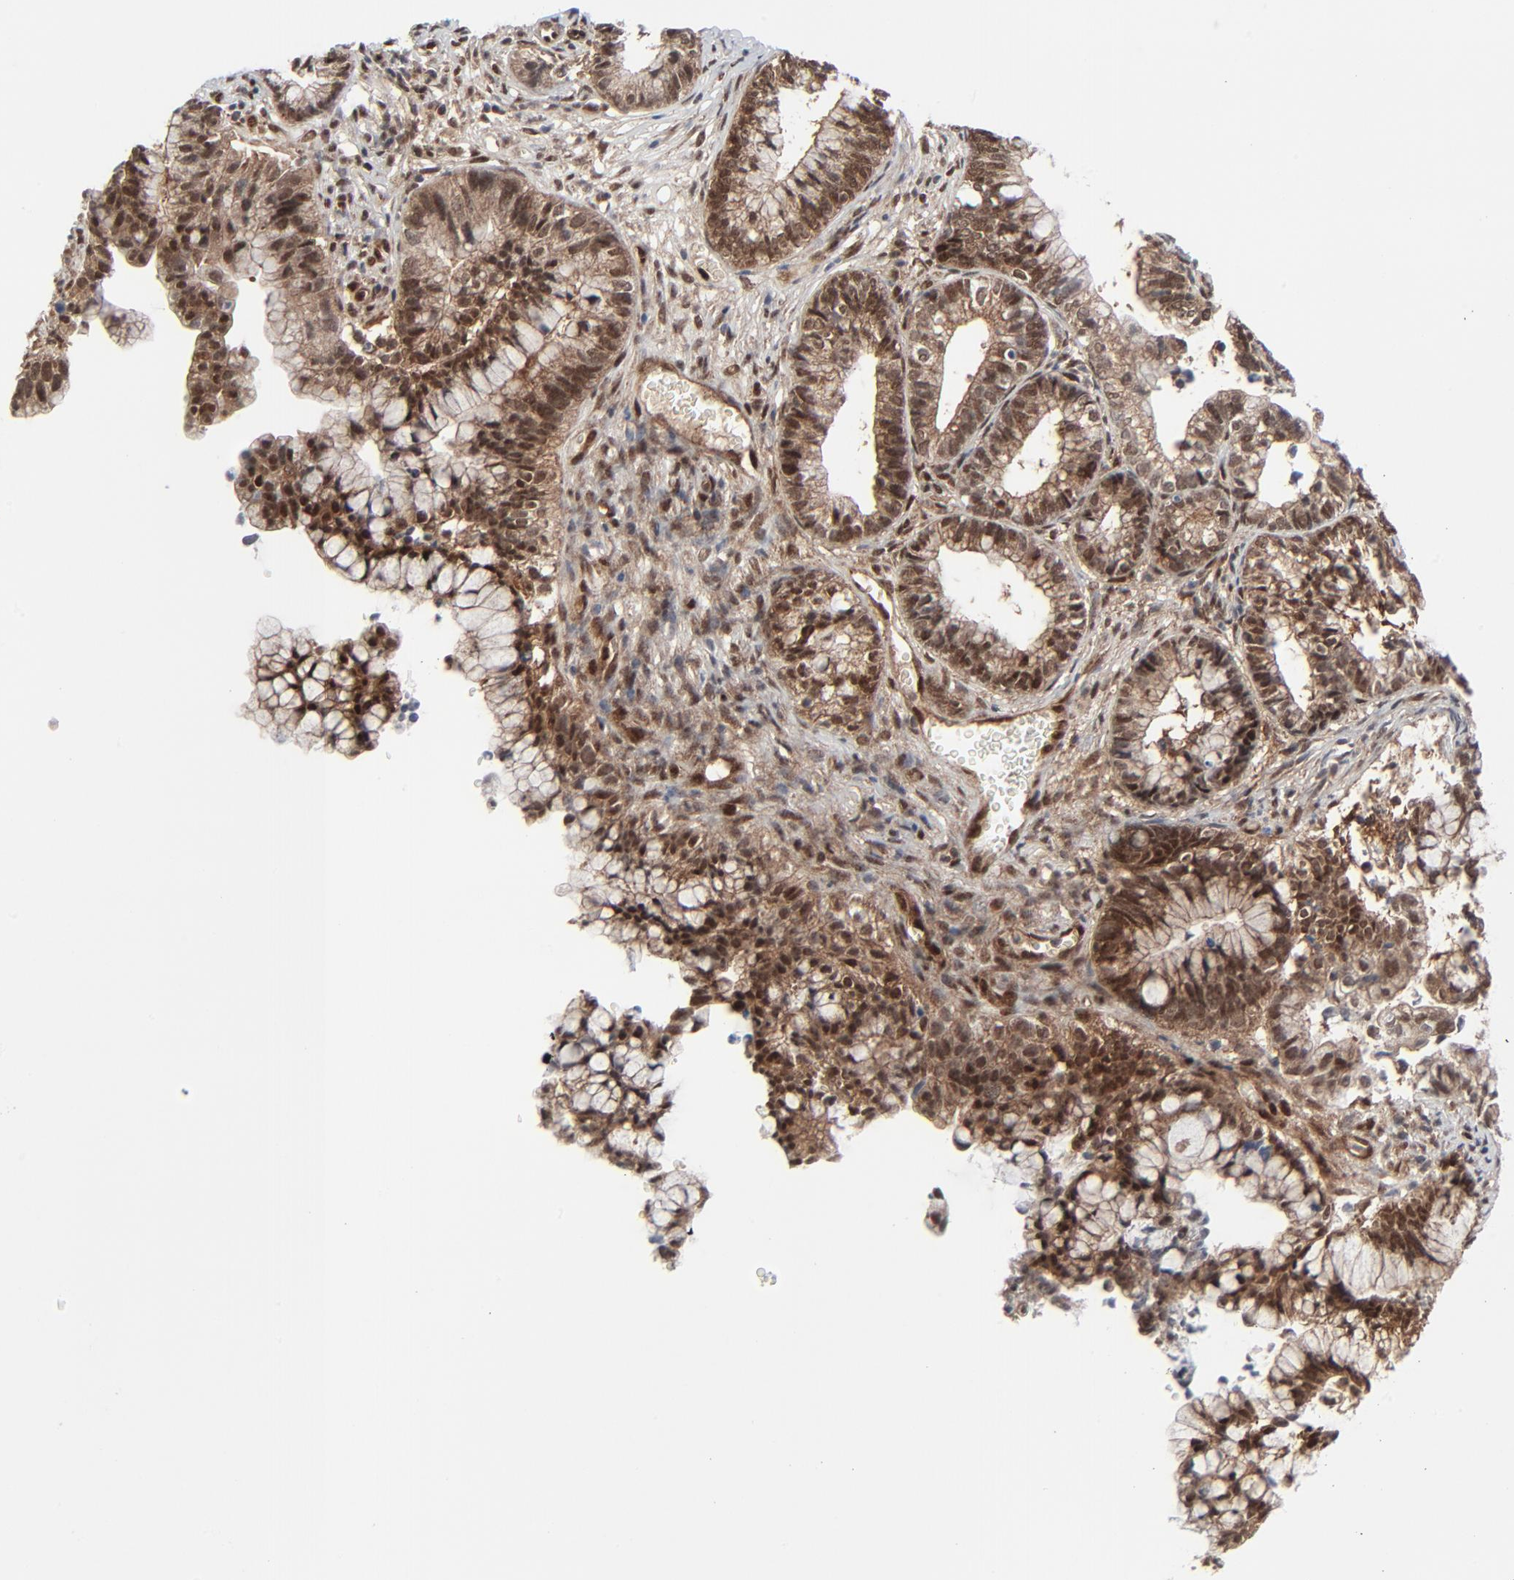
{"staining": {"intensity": "moderate", "quantity": ">75%", "location": "cytoplasmic/membranous,nuclear"}, "tissue": "cervical cancer", "cell_type": "Tumor cells", "image_type": "cancer", "snomed": [{"axis": "morphology", "description": "Adenocarcinoma, NOS"}, {"axis": "topography", "description": "Cervix"}], "caption": "Human cervical cancer stained for a protein (brown) shows moderate cytoplasmic/membranous and nuclear positive staining in approximately >75% of tumor cells.", "gene": "AKT1", "patient": {"sex": "female", "age": 44}}